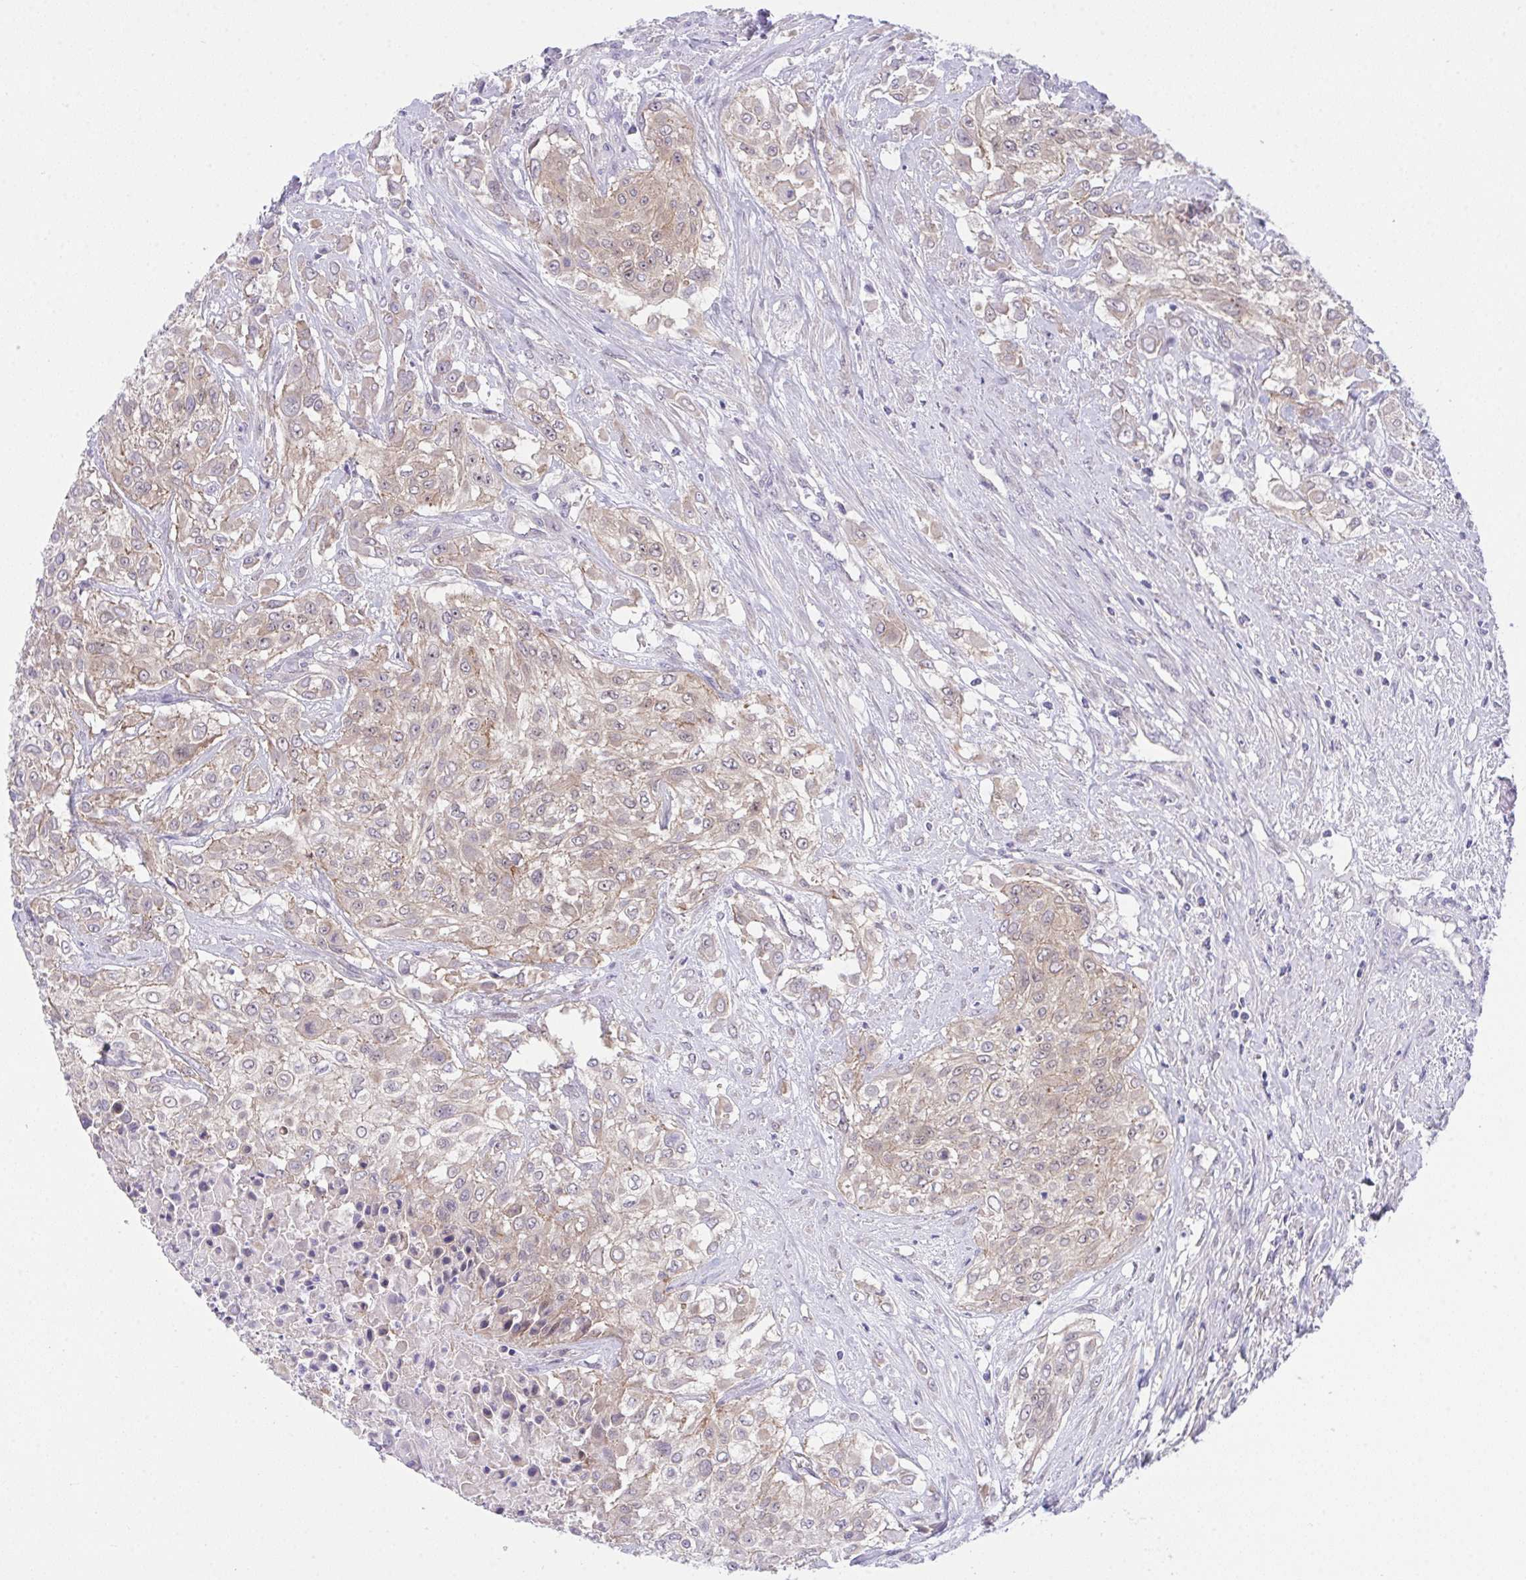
{"staining": {"intensity": "weak", "quantity": "25%-75%", "location": "cytoplasmic/membranous"}, "tissue": "urothelial cancer", "cell_type": "Tumor cells", "image_type": "cancer", "snomed": [{"axis": "morphology", "description": "Urothelial carcinoma, High grade"}, {"axis": "topography", "description": "Urinary bladder"}], "caption": "This photomicrograph reveals IHC staining of human urothelial cancer, with low weak cytoplasmic/membranous expression in approximately 25%-75% of tumor cells.", "gene": "HOXD12", "patient": {"sex": "male", "age": 57}}